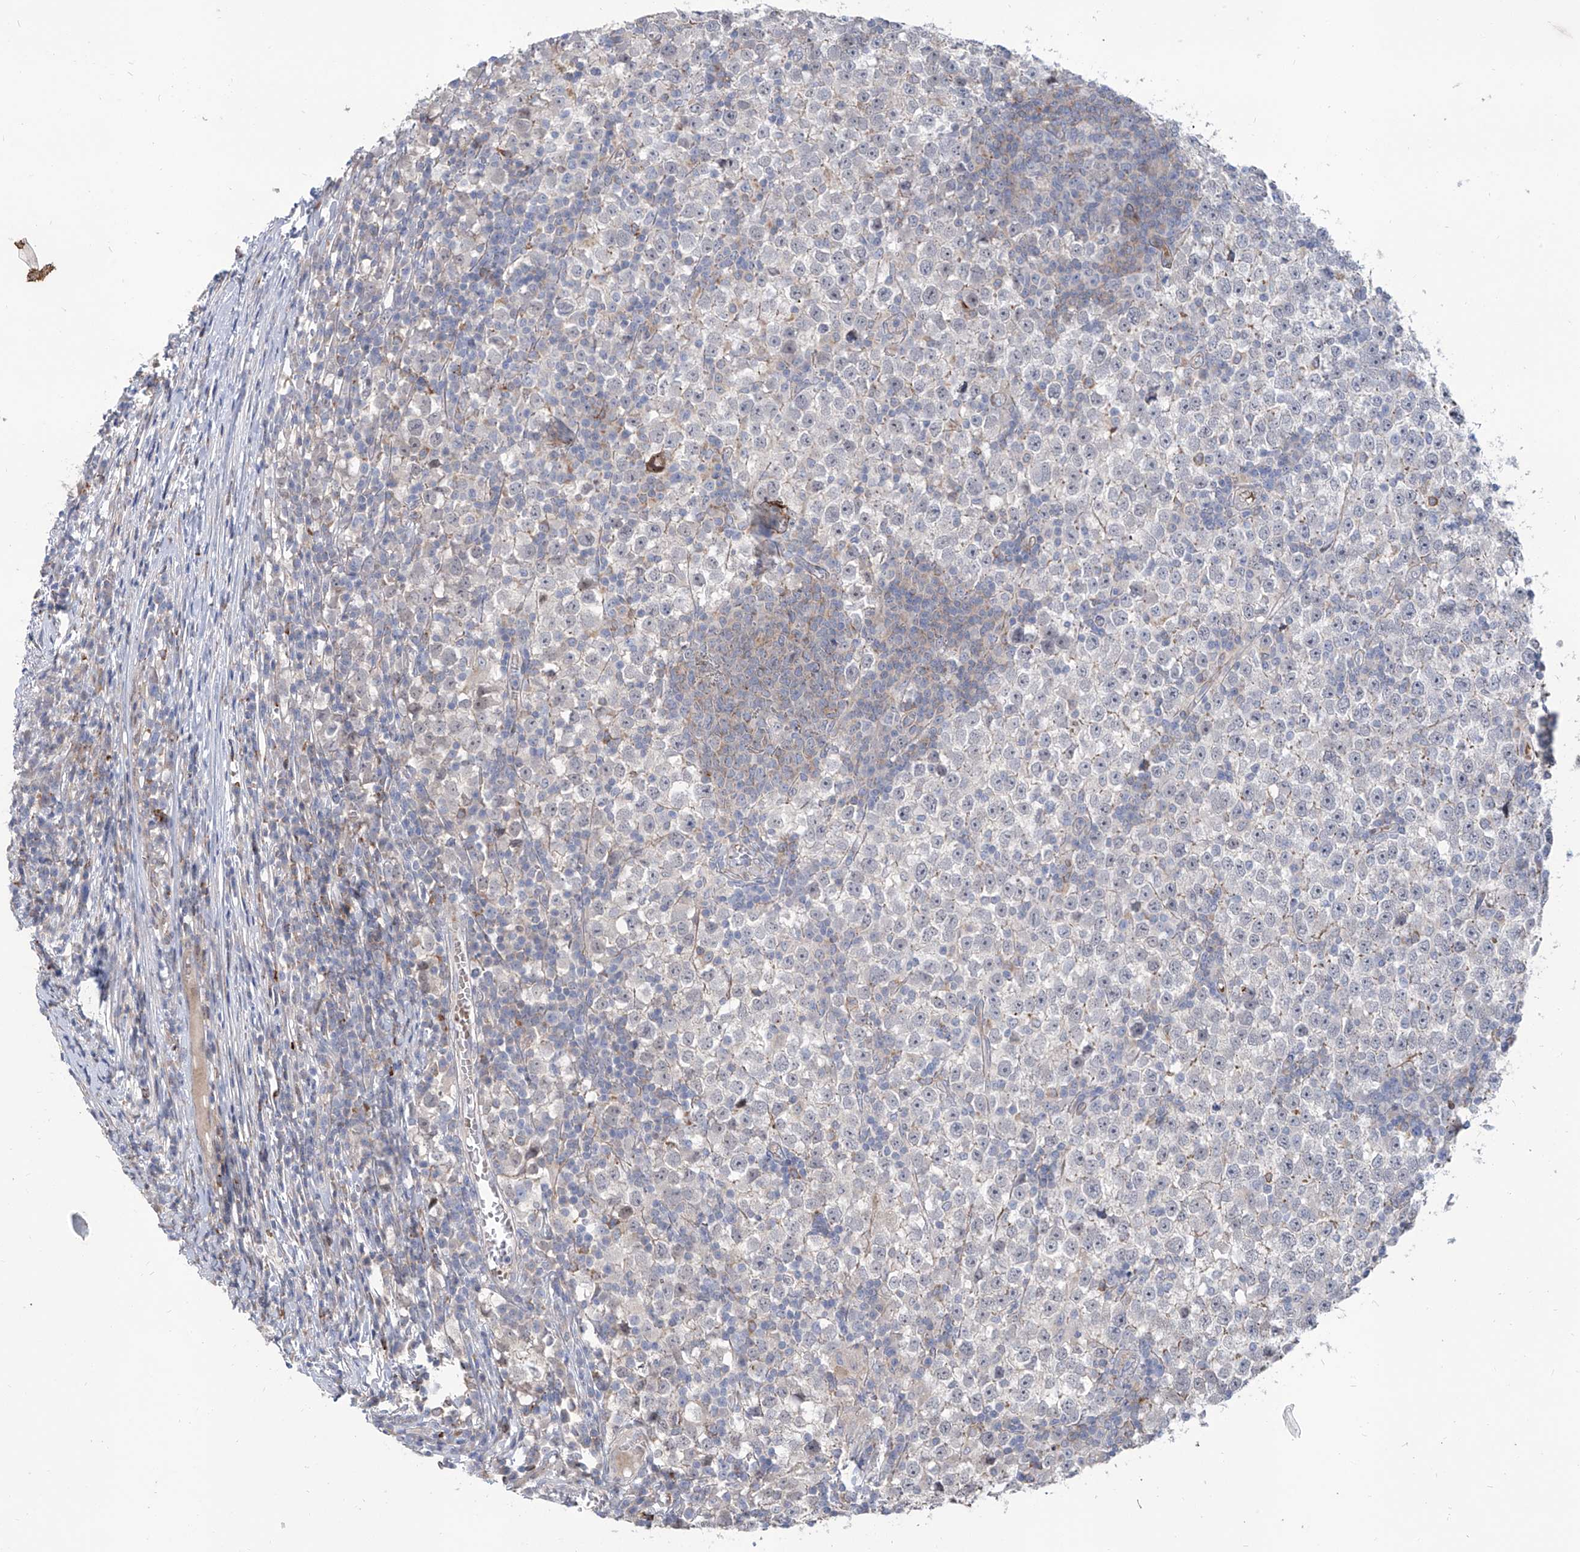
{"staining": {"intensity": "negative", "quantity": "none", "location": "none"}, "tissue": "testis cancer", "cell_type": "Tumor cells", "image_type": "cancer", "snomed": [{"axis": "morphology", "description": "Seminoma, NOS"}, {"axis": "topography", "description": "Testis"}], "caption": "High magnification brightfield microscopy of testis seminoma stained with DAB (brown) and counterstained with hematoxylin (blue): tumor cells show no significant positivity. (DAB (3,3'-diaminobenzidine) immunohistochemistry, high magnification).", "gene": "LRRC1", "patient": {"sex": "male", "age": 65}}